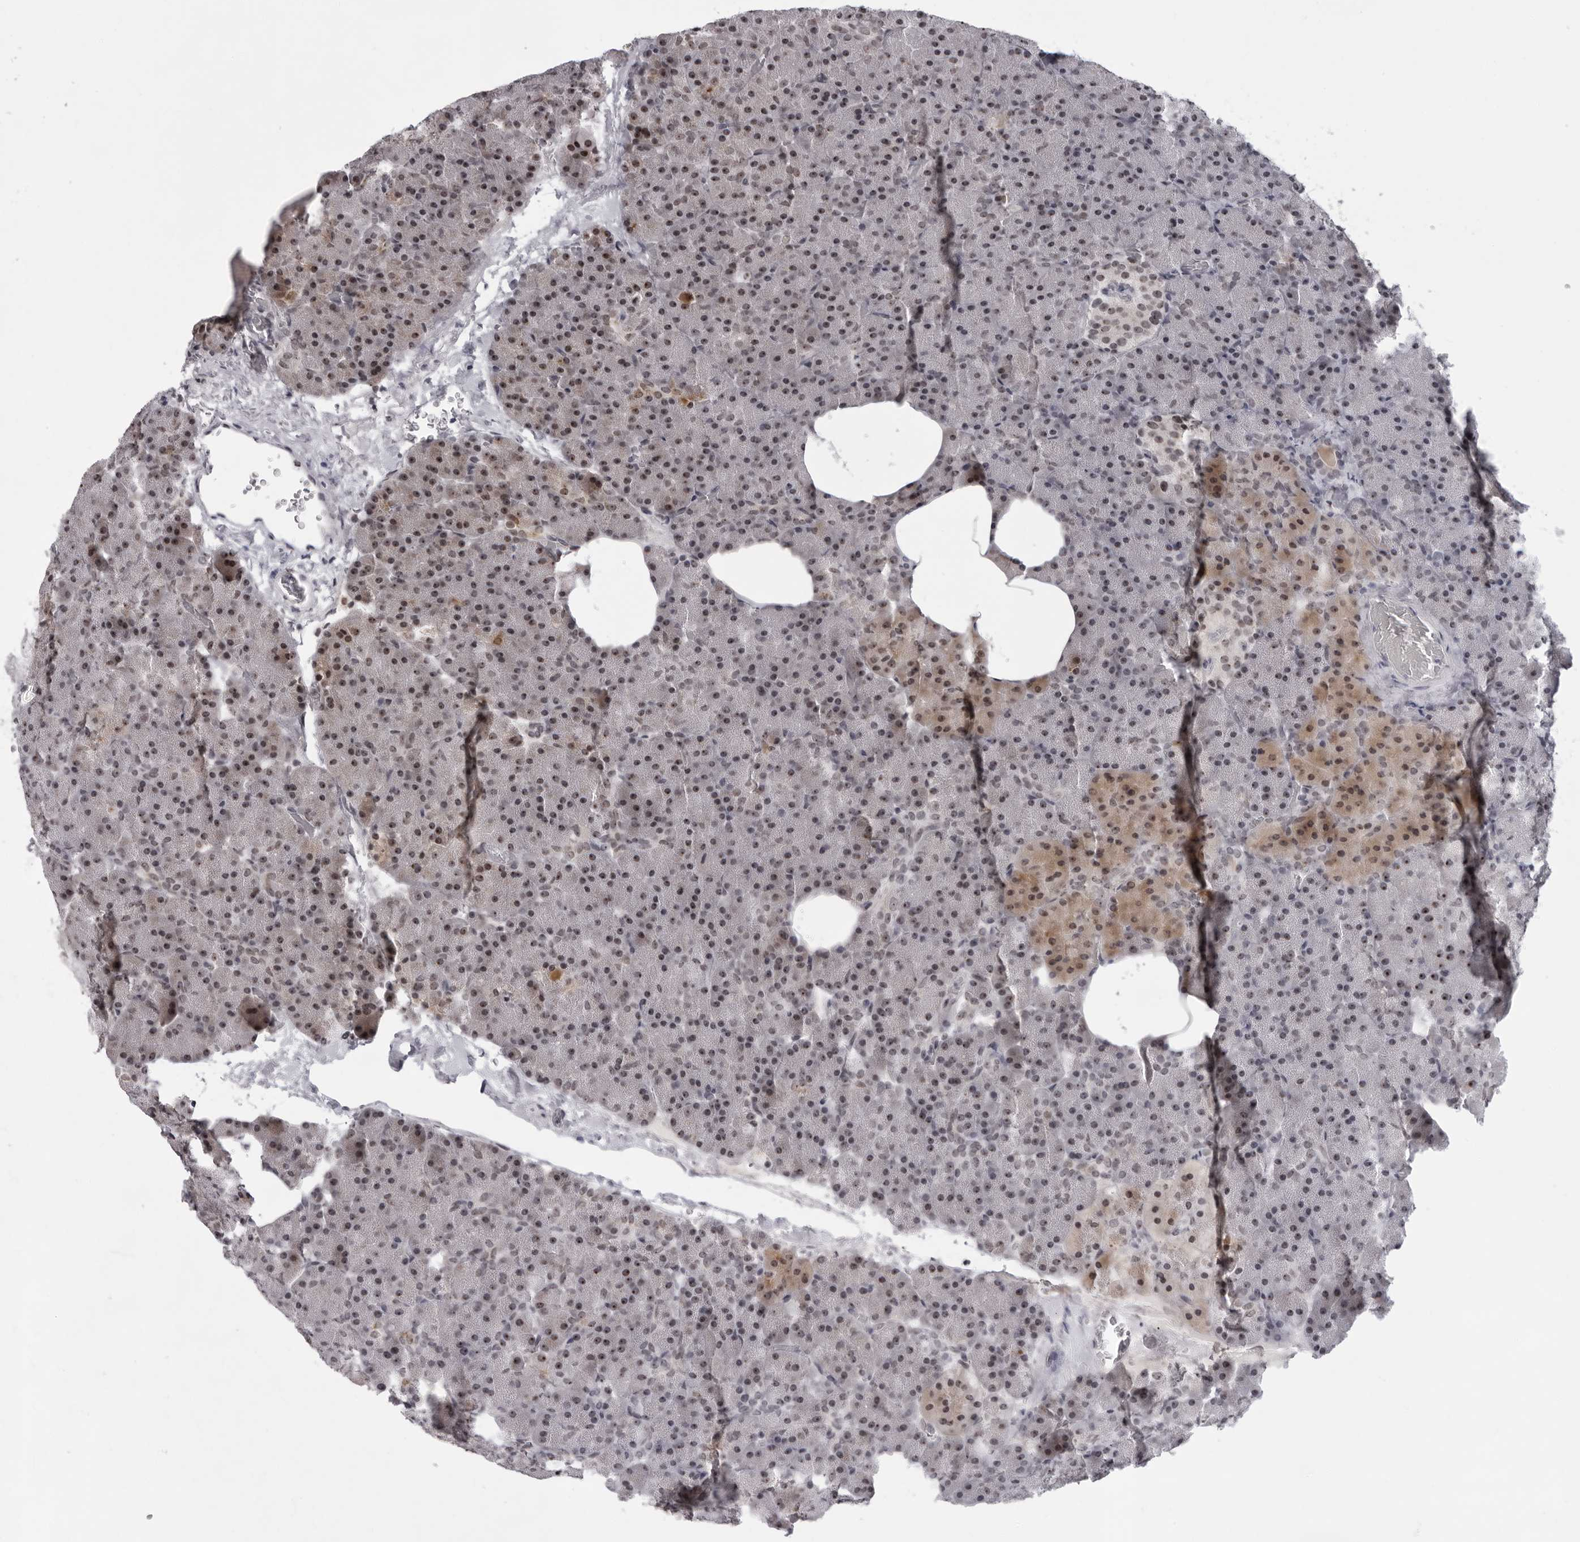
{"staining": {"intensity": "moderate", "quantity": ">75%", "location": "cytoplasmic/membranous,nuclear"}, "tissue": "pancreas", "cell_type": "Exocrine glandular cells", "image_type": "normal", "snomed": [{"axis": "morphology", "description": "Normal tissue, NOS"}, {"axis": "morphology", "description": "Carcinoid, malignant, NOS"}, {"axis": "topography", "description": "Pancreas"}], "caption": "Moderate cytoplasmic/membranous,nuclear expression is appreciated in approximately >75% of exocrine glandular cells in benign pancreas. (Brightfield microscopy of DAB IHC at high magnification).", "gene": "EXOSC10", "patient": {"sex": "female", "age": 35}}